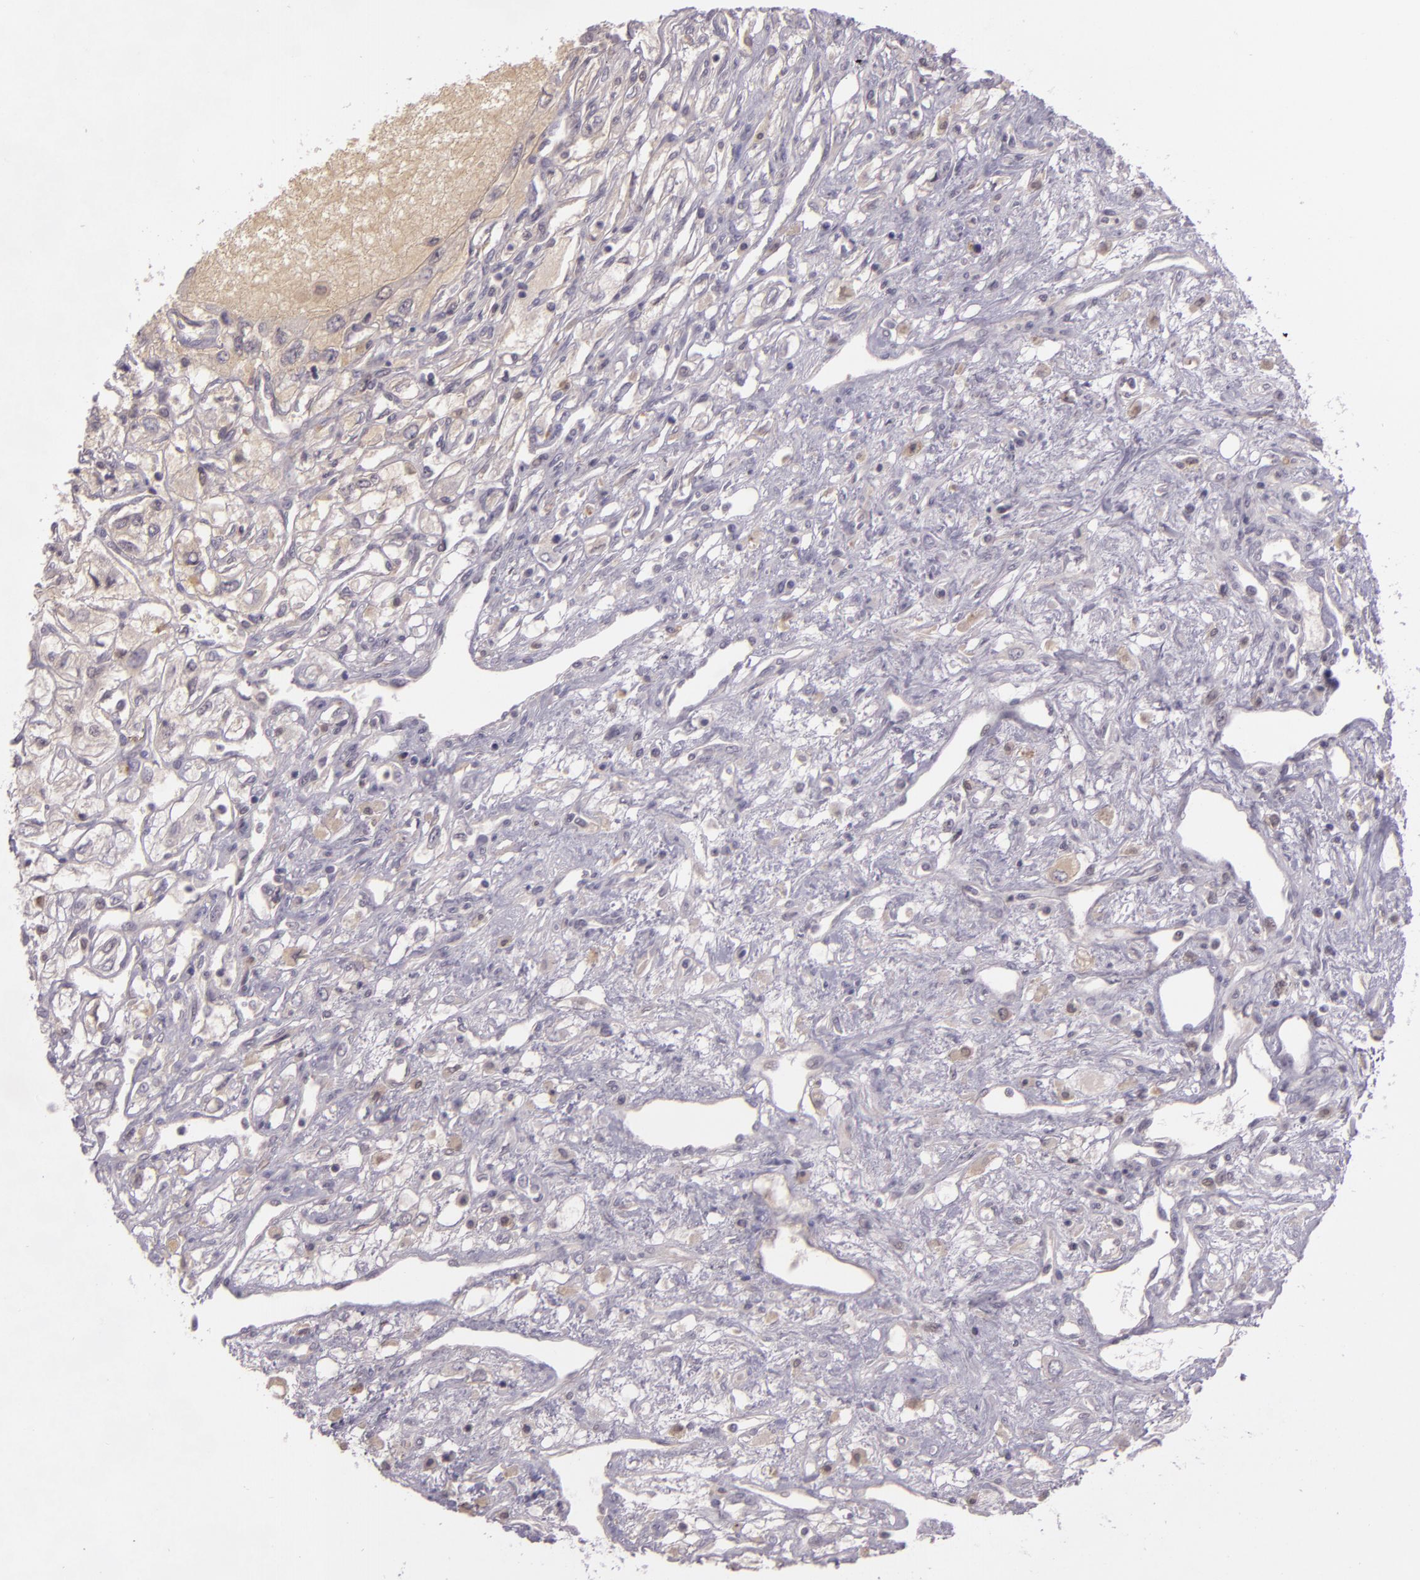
{"staining": {"intensity": "negative", "quantity": "none", "location": "none"}, "tissue": "renal cancer", "cell_type": "Tumor cells", "image_type": "cancer", "snomed": [{"axis": "morphology", "description": "Adenocarcinoma, NOS"}, {"axis": "topography", "description": "Kidney"}], "caption": "The histopathology image displays no staining of tumor cells in renal cancer (adenocarcinoma).", "gene": "CHEK2", "patient": {"sex": "male", "age": 57}}